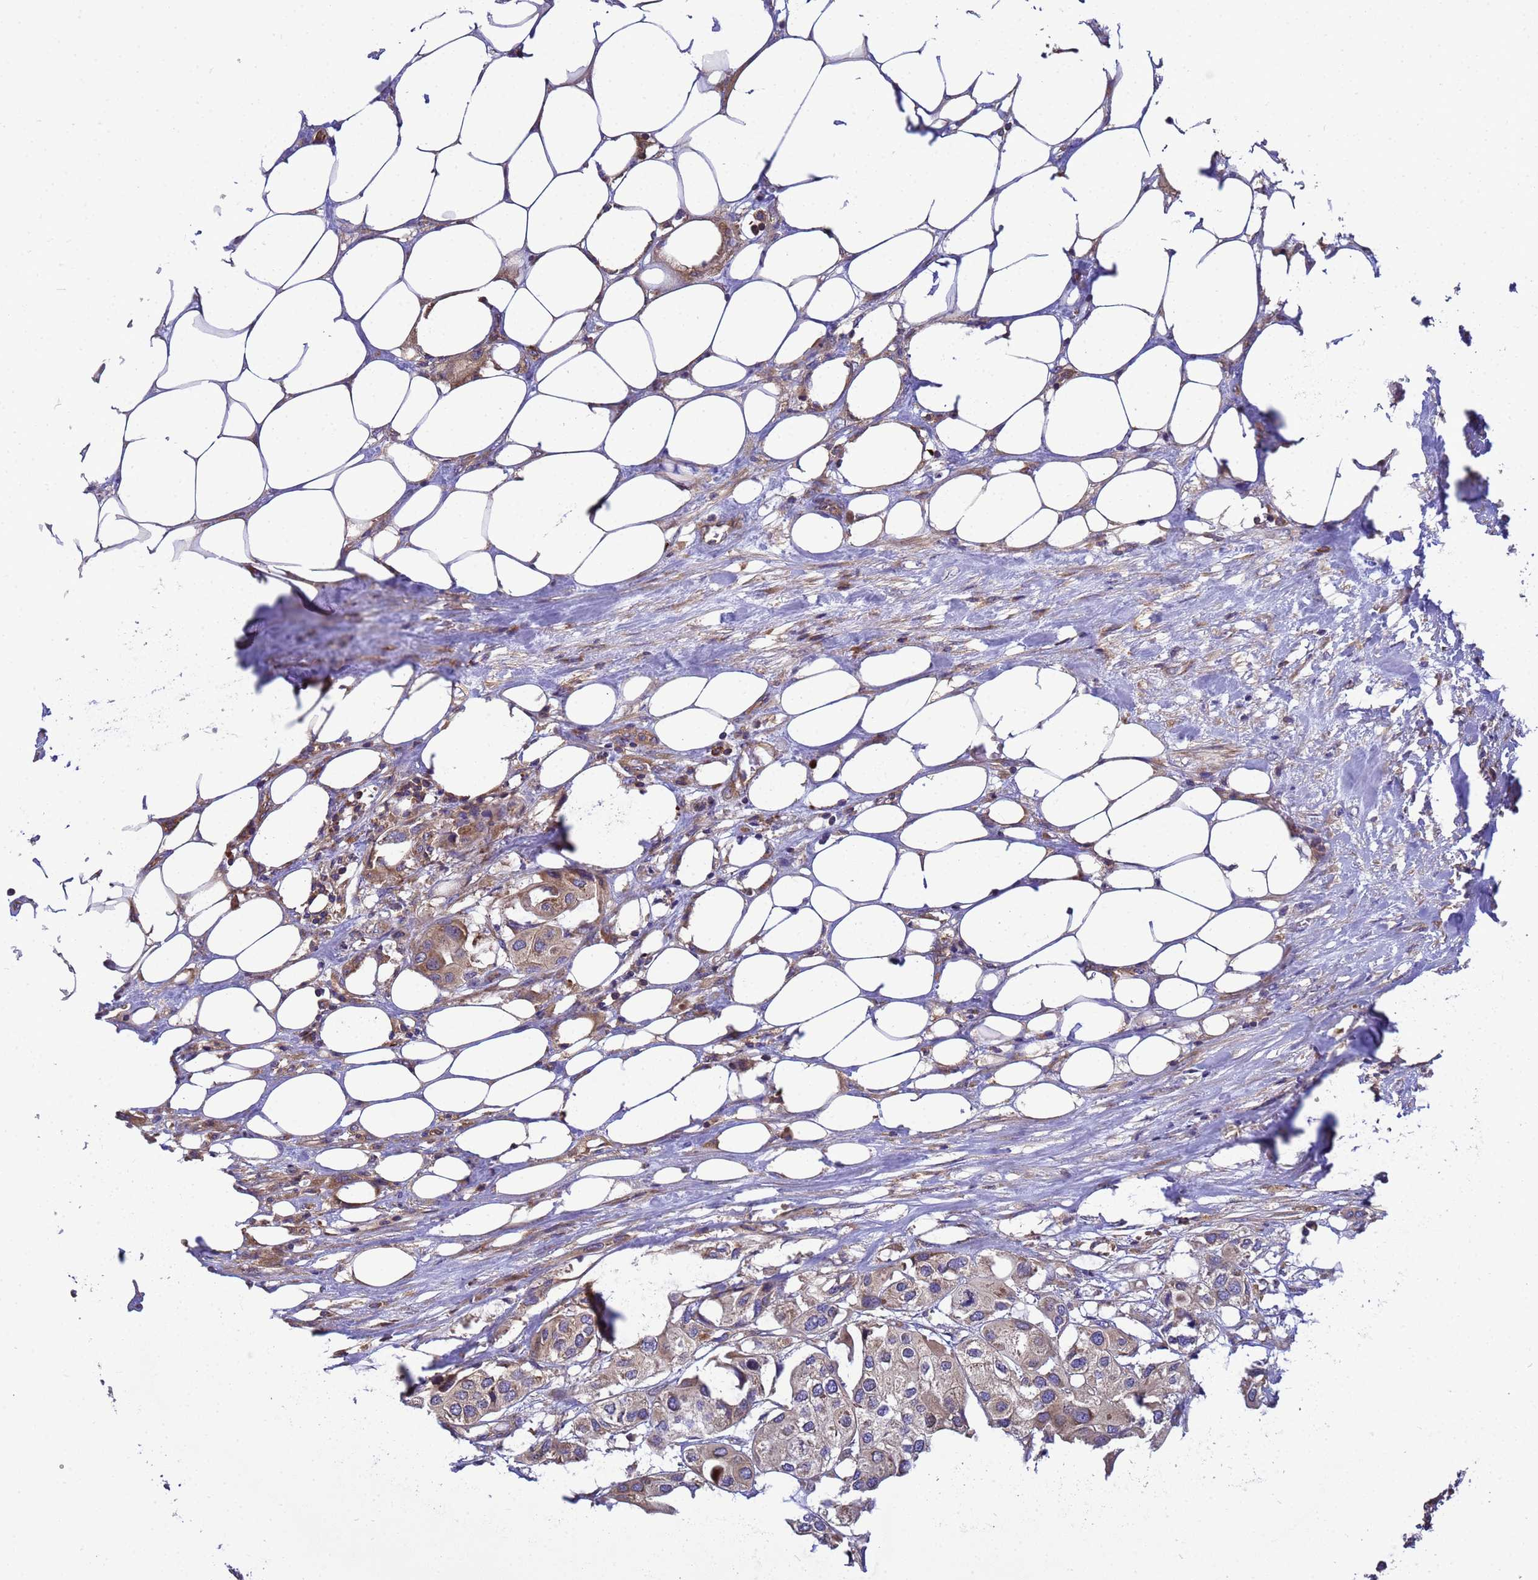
{"staining": {"intensity": "weak", "quantity": "25%-75%", "location": "cytoplasmic/membranous"}, "tissue": "urothelial cancer", "cell_type": "Tumor cells", "image_type": "cancer", "snomed": [{"axis": "morphology", "description": "Urothelial carcinoma, High grade"}, {"axis": "topography", "description": "Urinary bladder"}], "caption": "Protein staining of urothelial carcinoma (high-grade) tissue demonstrates weak cytoplasmic/membranous staining in about 25%-75% of tumor cells.", "gene": "BECN1", "patient": {"sex": "male", "age": 64}}